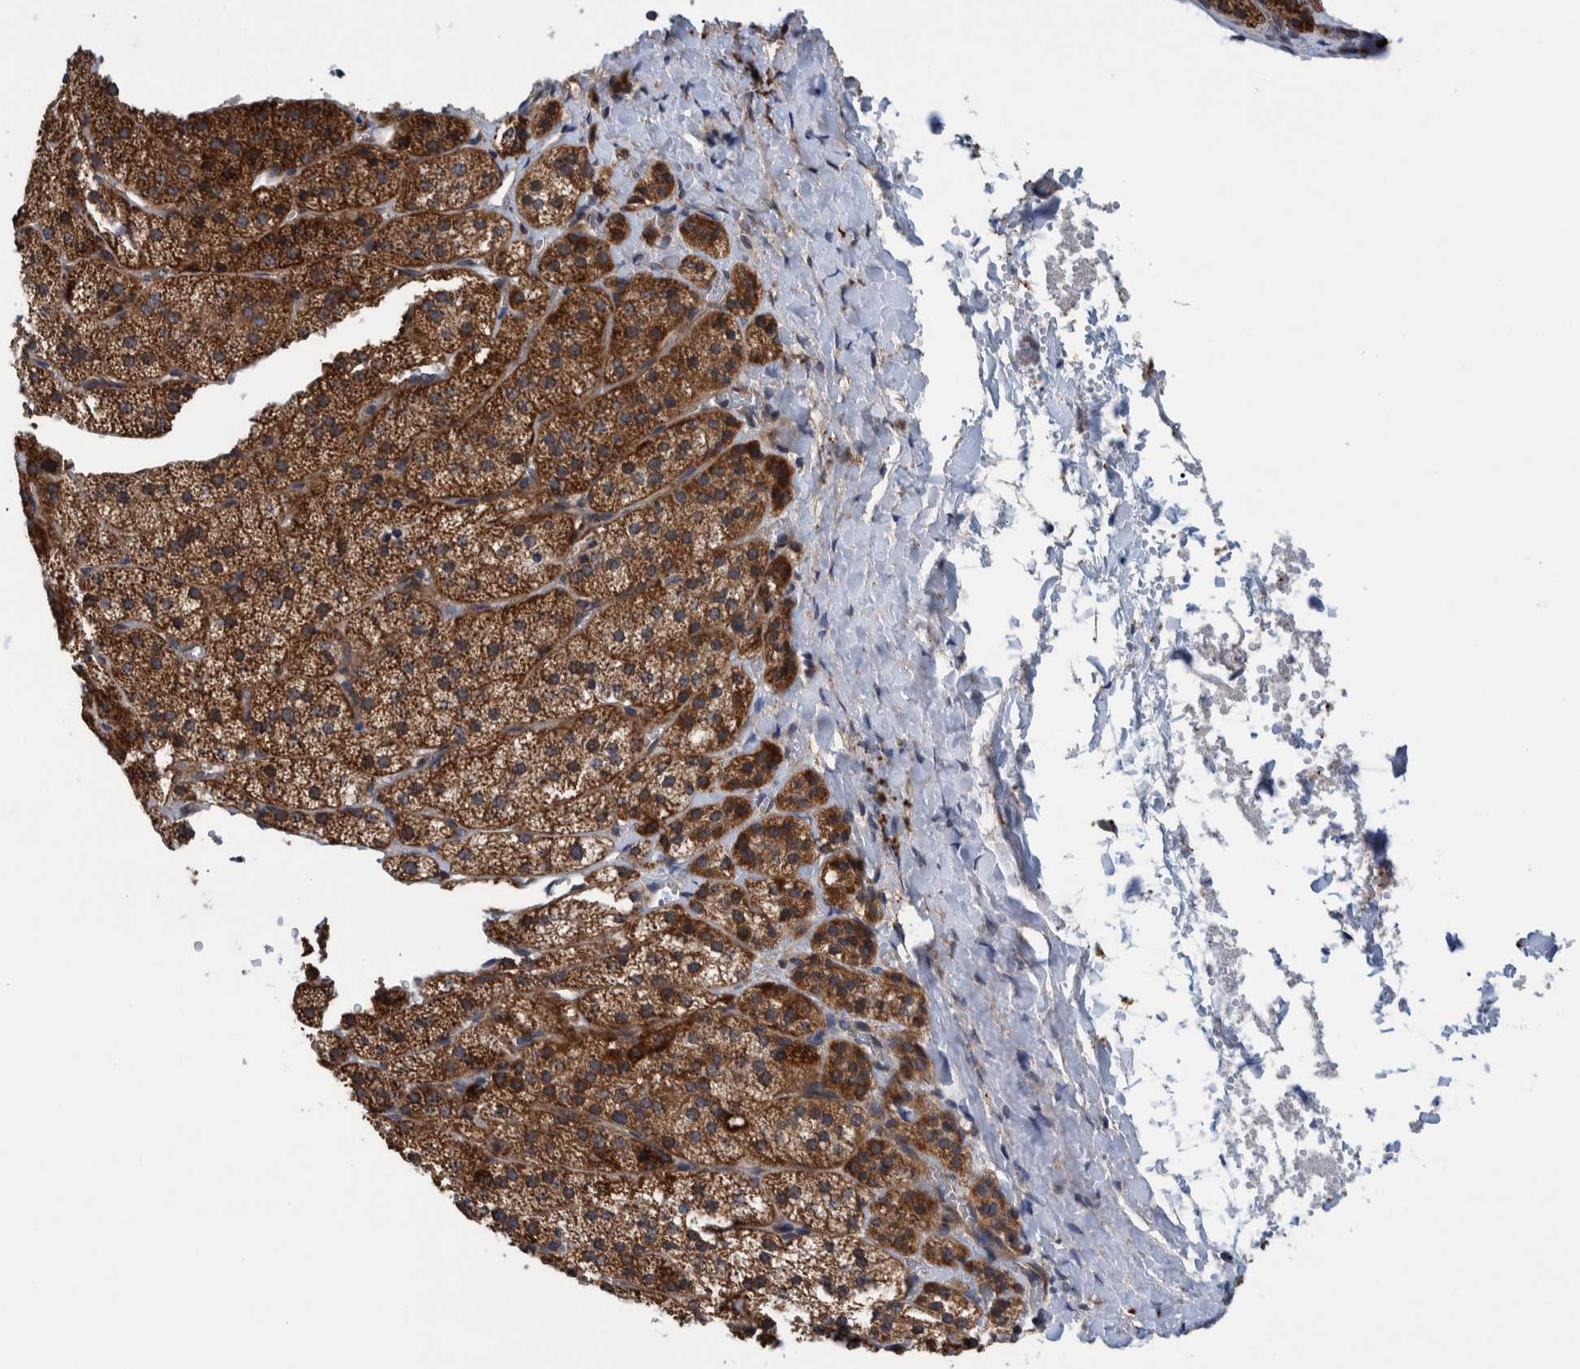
{"staining": {"intensity": "strong", "quantity": ">75%", "location": "cytoplasmic/membranous"}, "tissue": "adrenal gland", "cell_type": "Glandular cells", "image_type": "normal", "snomed": [{"axis": "morphology", "description": "Normal tissue, NOS"}, {"axis": "topography", "description": "Adrenal gland"}], "caption": "Protein staining by immunohistochemistry (IHC) displays strong cytoplasmic/membranous expression in about >75% of glandular cells in benign adrenal gland. The staining was performed using DAB (3,3'-diaminobenzidine), with brown indicating positive protein expression. Nuclei are stained blue with hematoxylin.", "gene": "MRPS7", "patient": {"sex": "female", "age": 44}}